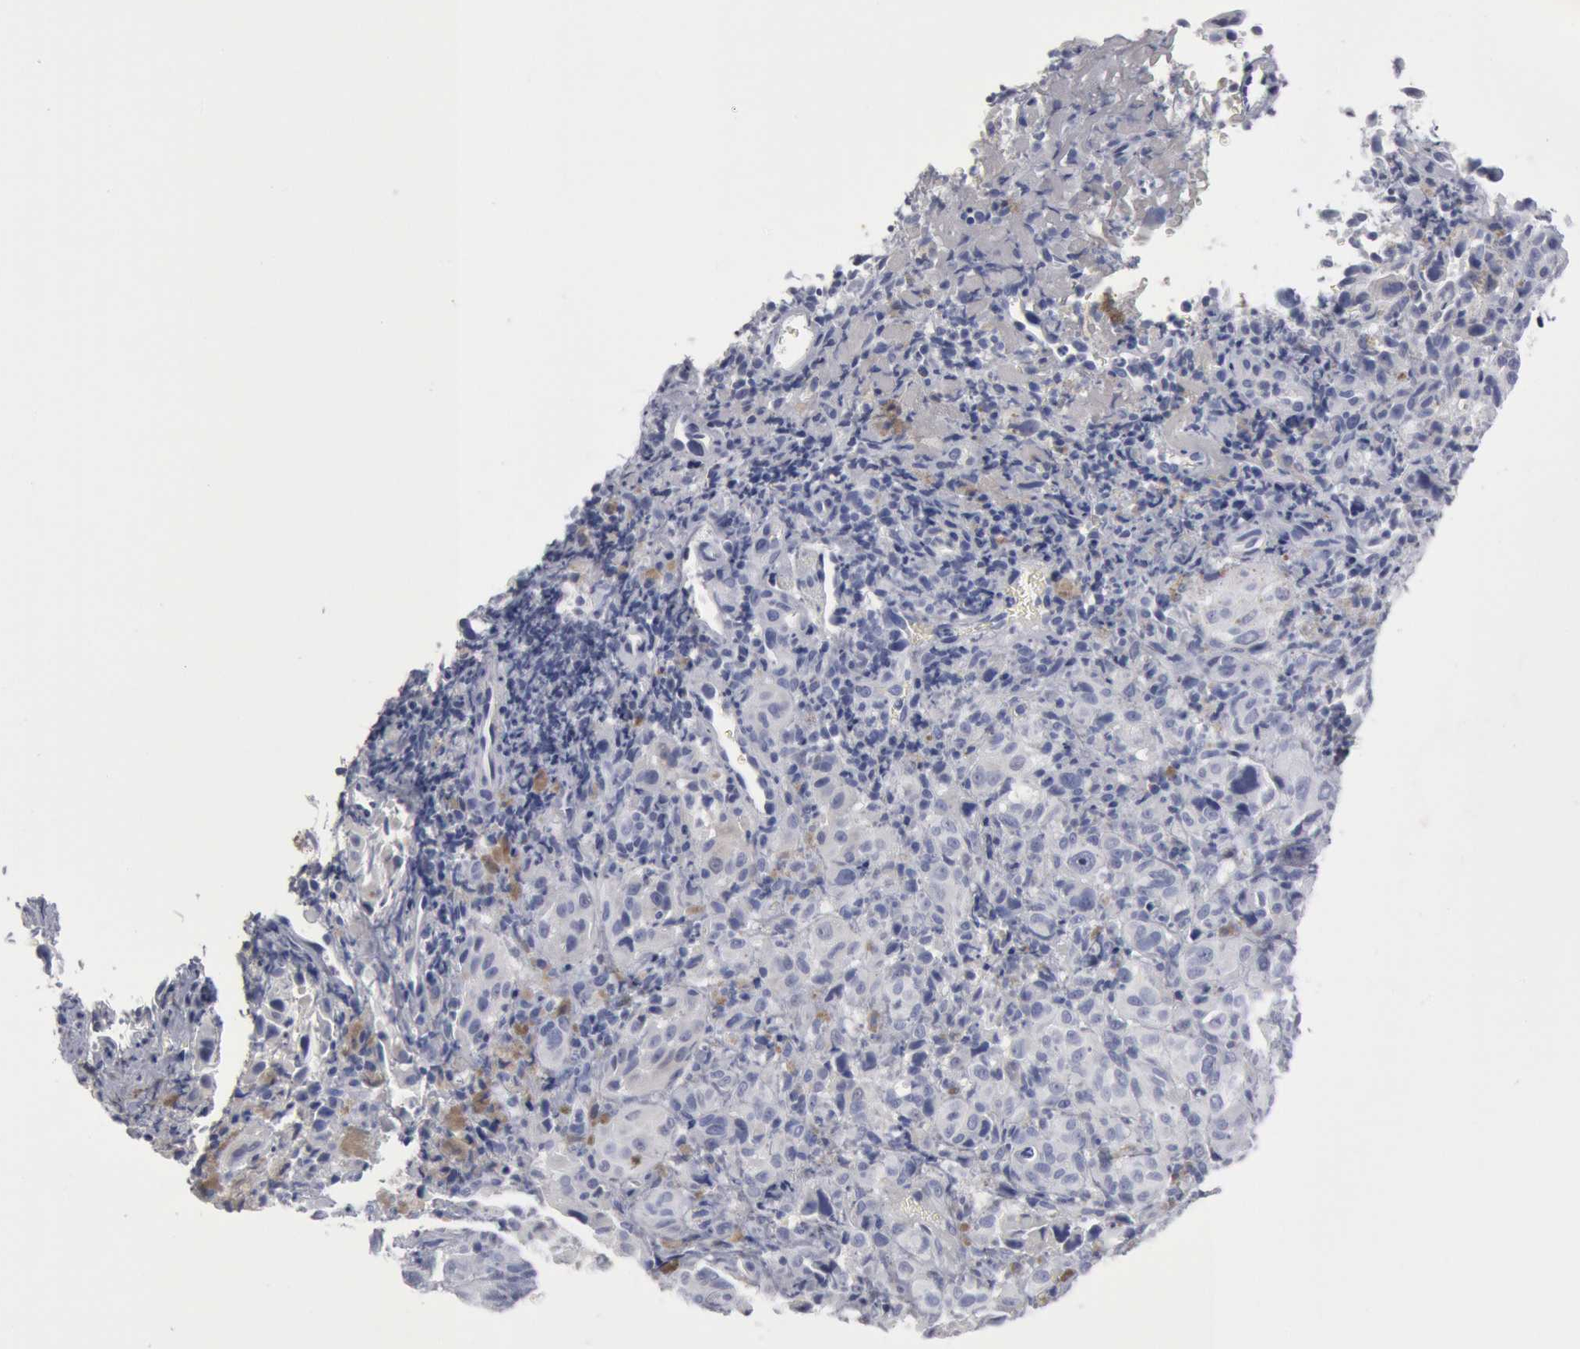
{"staining": {"intensity": "negative", "quantity": "none", "location": "none"}, "tissue": "melanoma", "cell_type": "Tumor cells", "image_type": "cancer", "snomed": [{"axis": "morphology", "description": "Malignant melanoma, NOS"}, {"axis": "topography", "description": "Skin"}], "caption": "A high-resolution histopathology image shows immunohistochemistry (IHC) staining of melanoma, which shows no significant staining in tumor cells.", "gene": "FOXA2", "patient": {"sex": "male", "age": 75}}